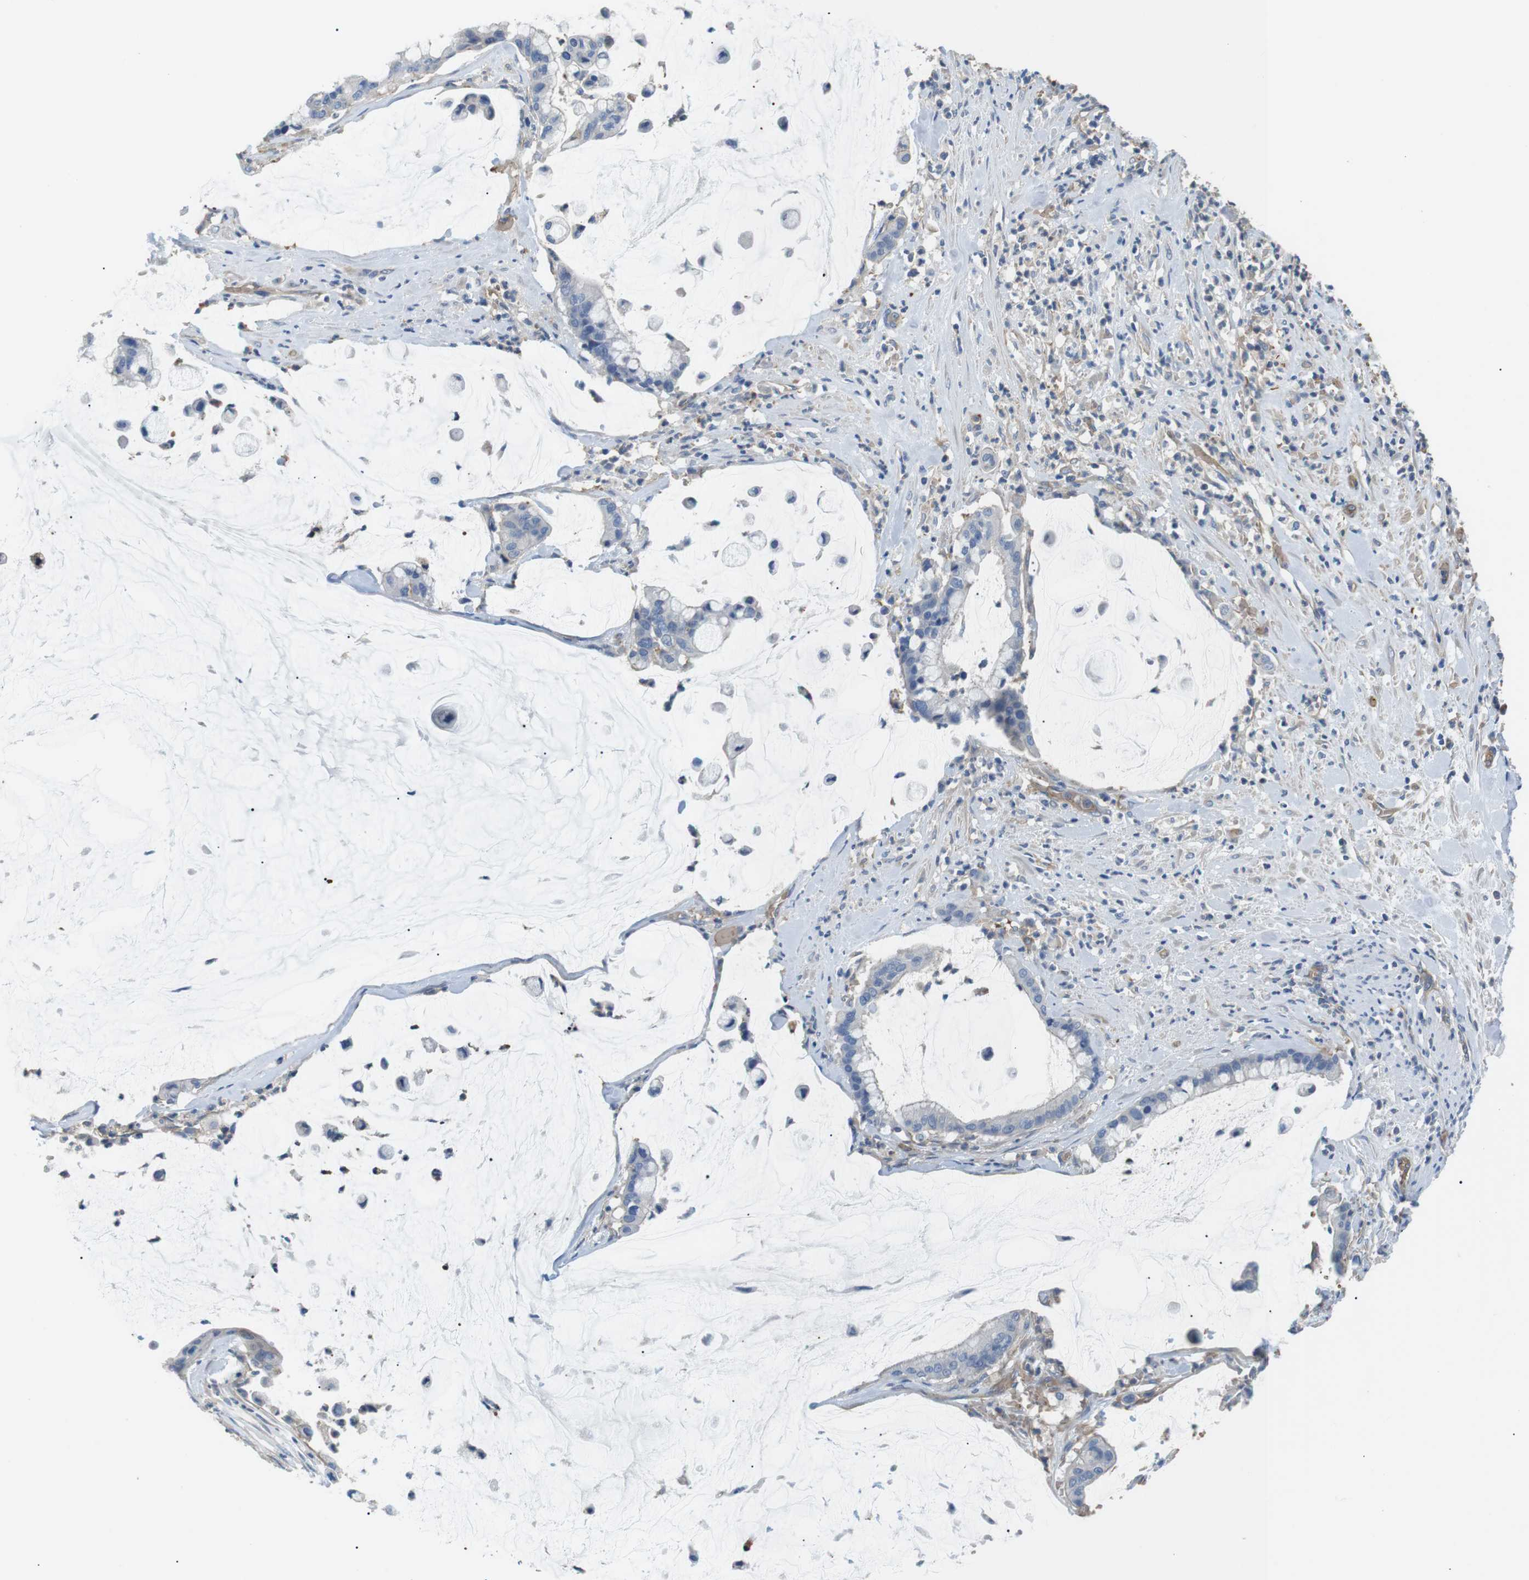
{"staining": {"intensity": "negative", "quantity": "none", "location": "none"}, "tissue": "pancreatic cancer", "cell_type": "Tumor cells", "image_type": "cancer", "snomed": [{"axis": "morphology", "description": "Adenocarcinoma, NOS"}, {"axis": "topography", "description": "Pancreas"}], "caption": "Immunohistochemistry of pancreatic cancer (adenocarcinoma) shows no expression in tumor cells.", "gene": "ADCY10", "patient": {"sex": "male", "age": 41}}